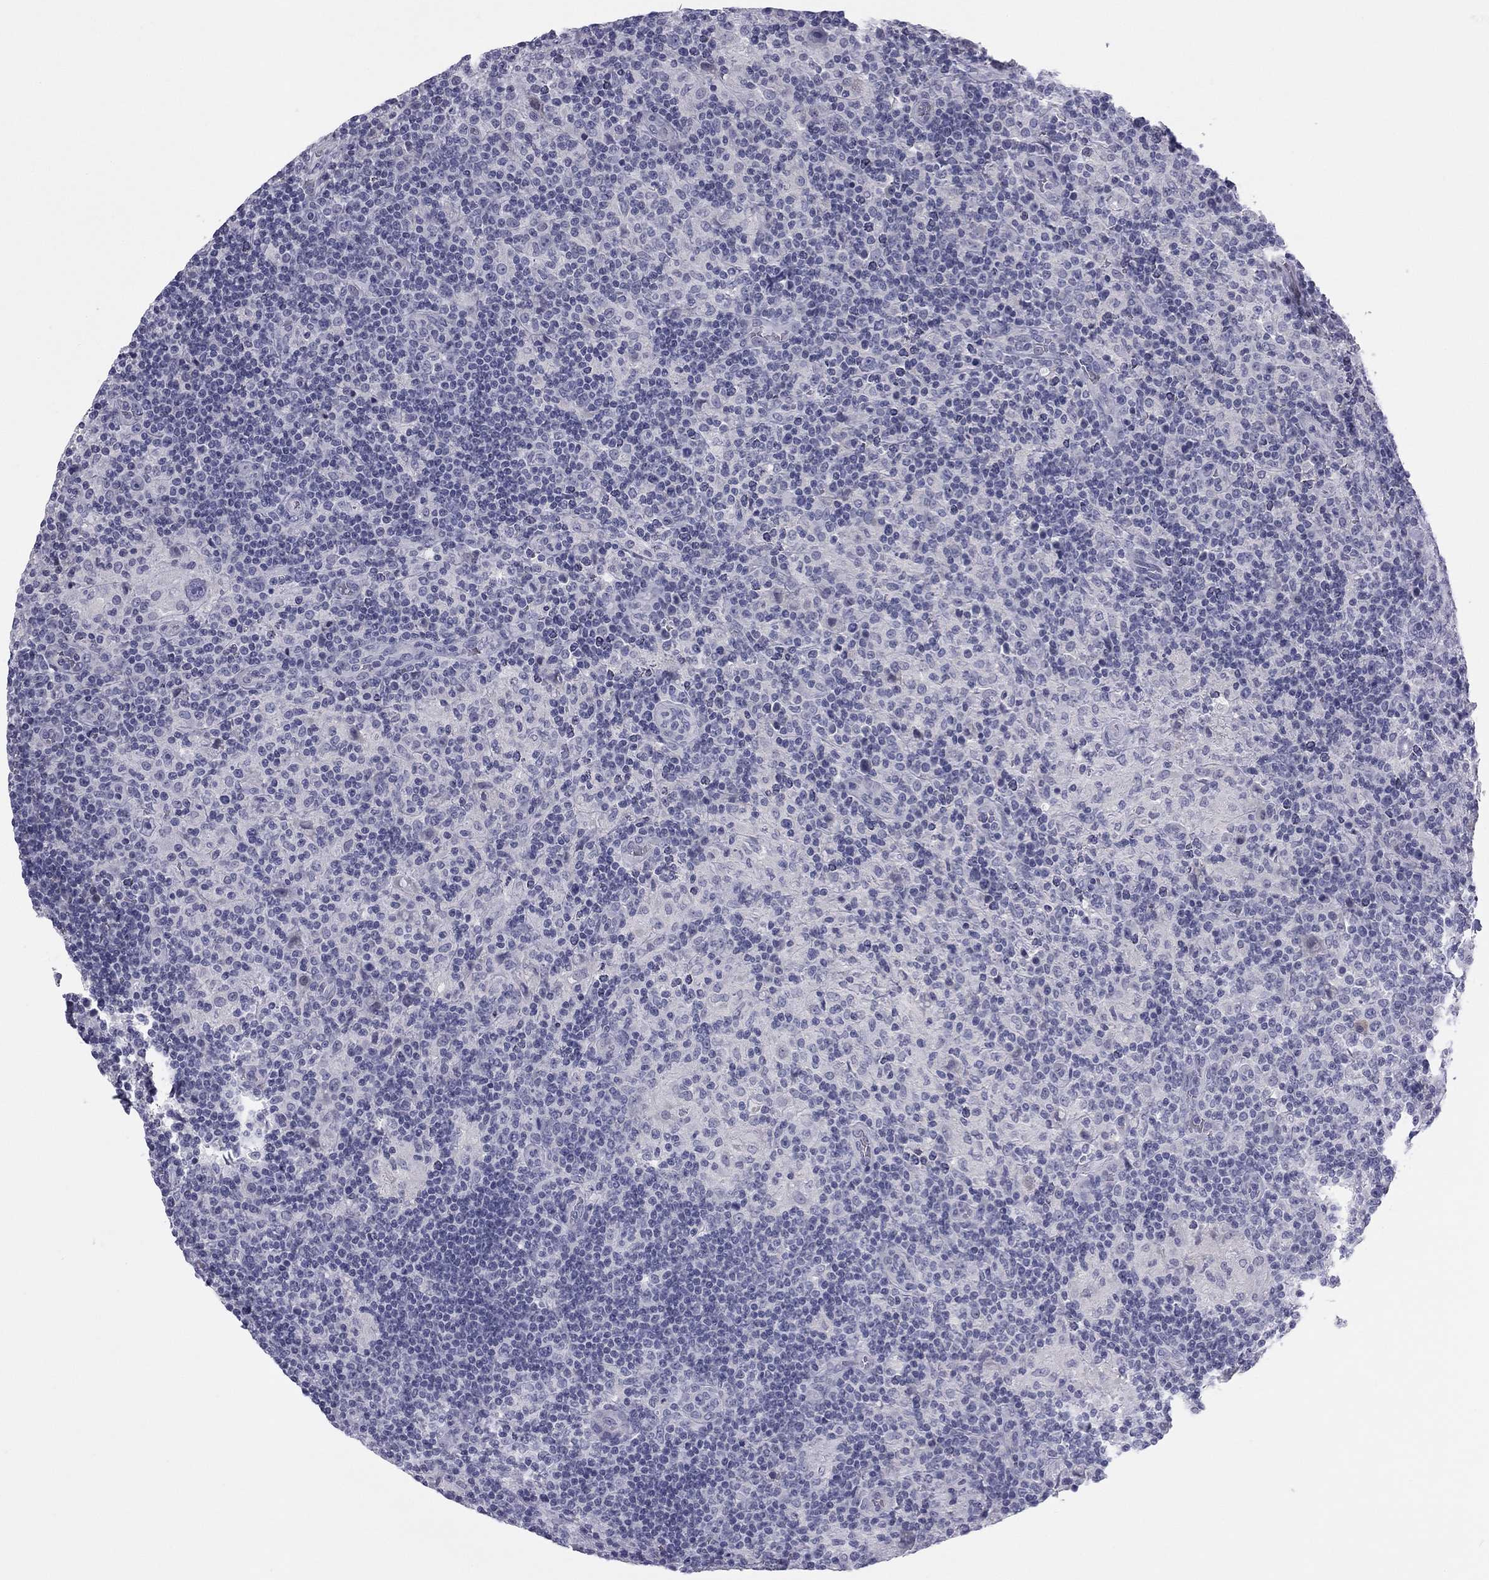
{"staining": {"intensity": "negative", "quantity": "none", "location": "none"}, "tissue": "lymphoma", "cell_type": "Tumor cells", "image_type": "cancer", "snomed": [{"axis": "morphology", "description": "Hodgkin's disease, NOS"}, {"axis": "topography", "description": "Lymph node"}], "caption": "A high-resolution histopathology image shows immunohistochemistry staining of lymphoma, which demonstrates no significant positivity in tumor cells.", "gene": "TFAP2B", "patient": {"sex": "male", "age": 70}}